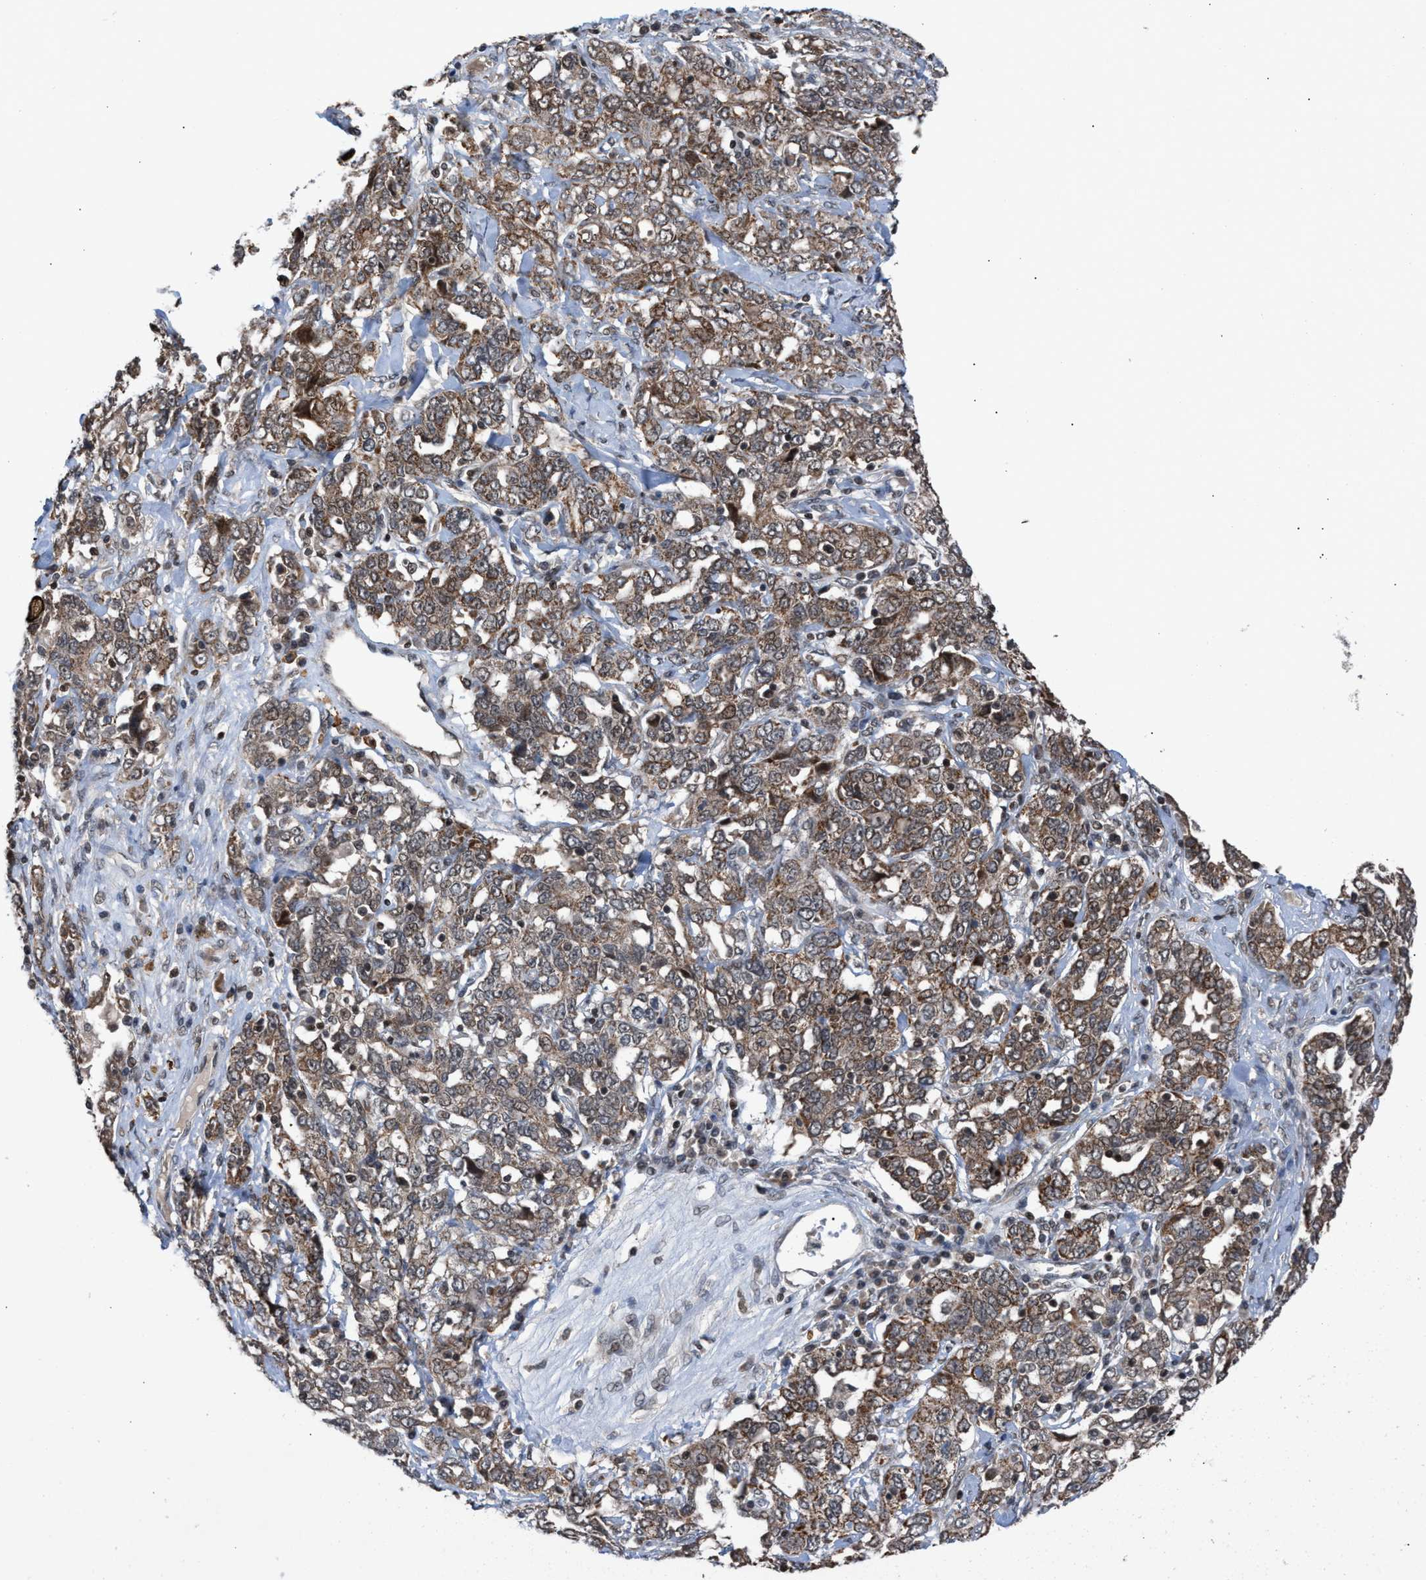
{"staining": {"intensity": "moderate", "quantity": ">75%", "location": "cytoplasmic/membranous"}, "tissue": "ovarian cancer", "cell_type": "Tumor cells", "image_type": "cancer", "snomed": [{"axis": "morphology", "description": "Carcinoma, endometroid"}, {"axis": "topography", "description": "Ovary"}], "caption": "Ovarian cancer (endometroid carcinoma) tissue displays moderate cytoplasmic/membranous staining in approximately >75% of tumor cells, visualized by immunohistochemistry.", "gene": "C9orf78", "patient": {"sex": "female", "age": 62}}